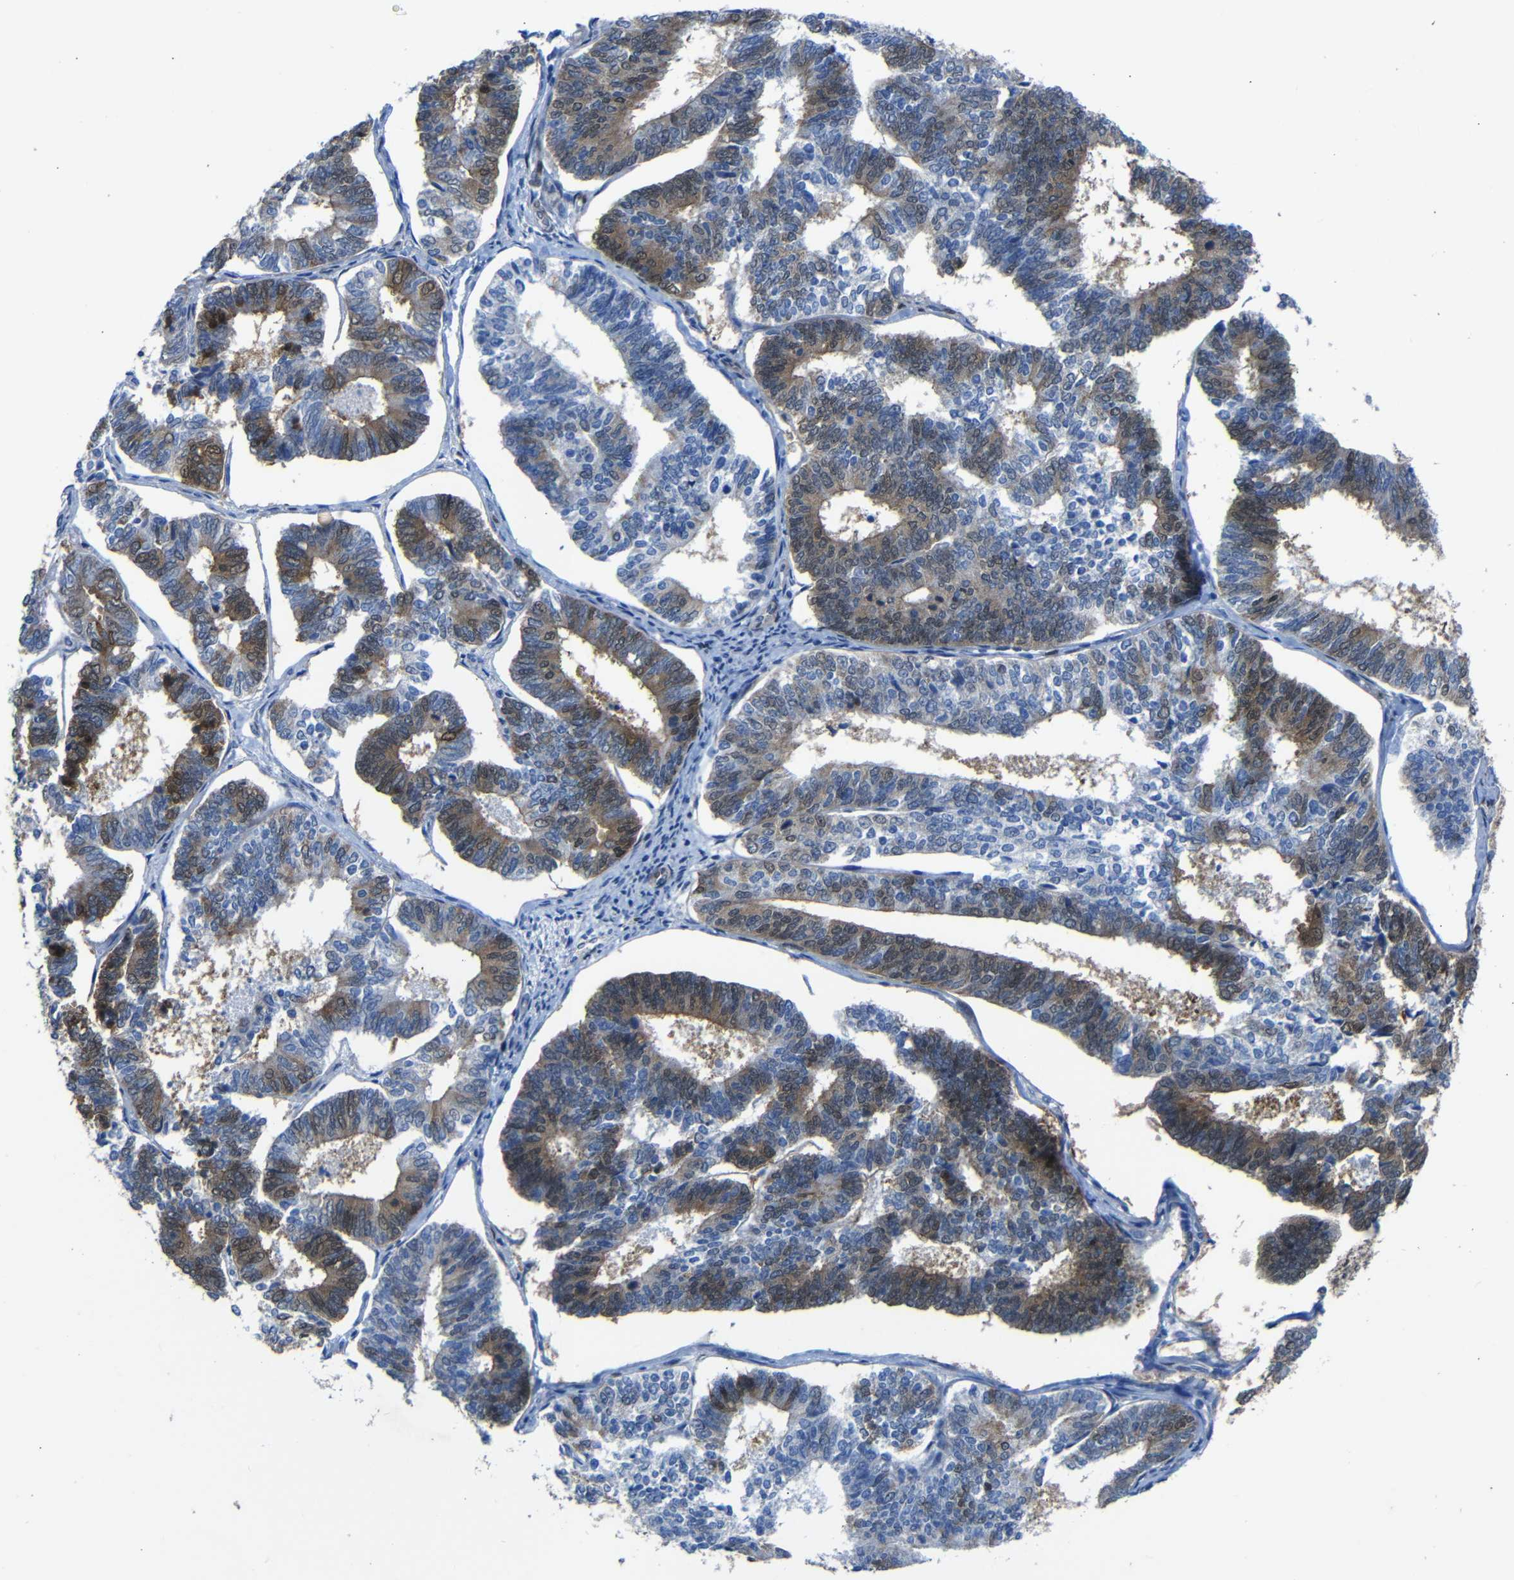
{"staining": {"intensity": "moderate", "quantity": ">75%", "location": "cytoplasmic/membranous"}, "tissue": "endometrial cancer", "cell_type": "Tumor cells", "image_type": "cancer", "snomed": [{"axis": "morphology", "description": "Adenocarcinoma, NOS"}, {"axis": "topography", "description": "Endometrium"}], "caption": "This image demonstrates IHC staining of endometrial cancer, with medium moderate cytoplasmic/membranous staining in approximately >75% of tumor cells.", "gene": "YAP1", "patient": {"sex": "female", "age": 70}}